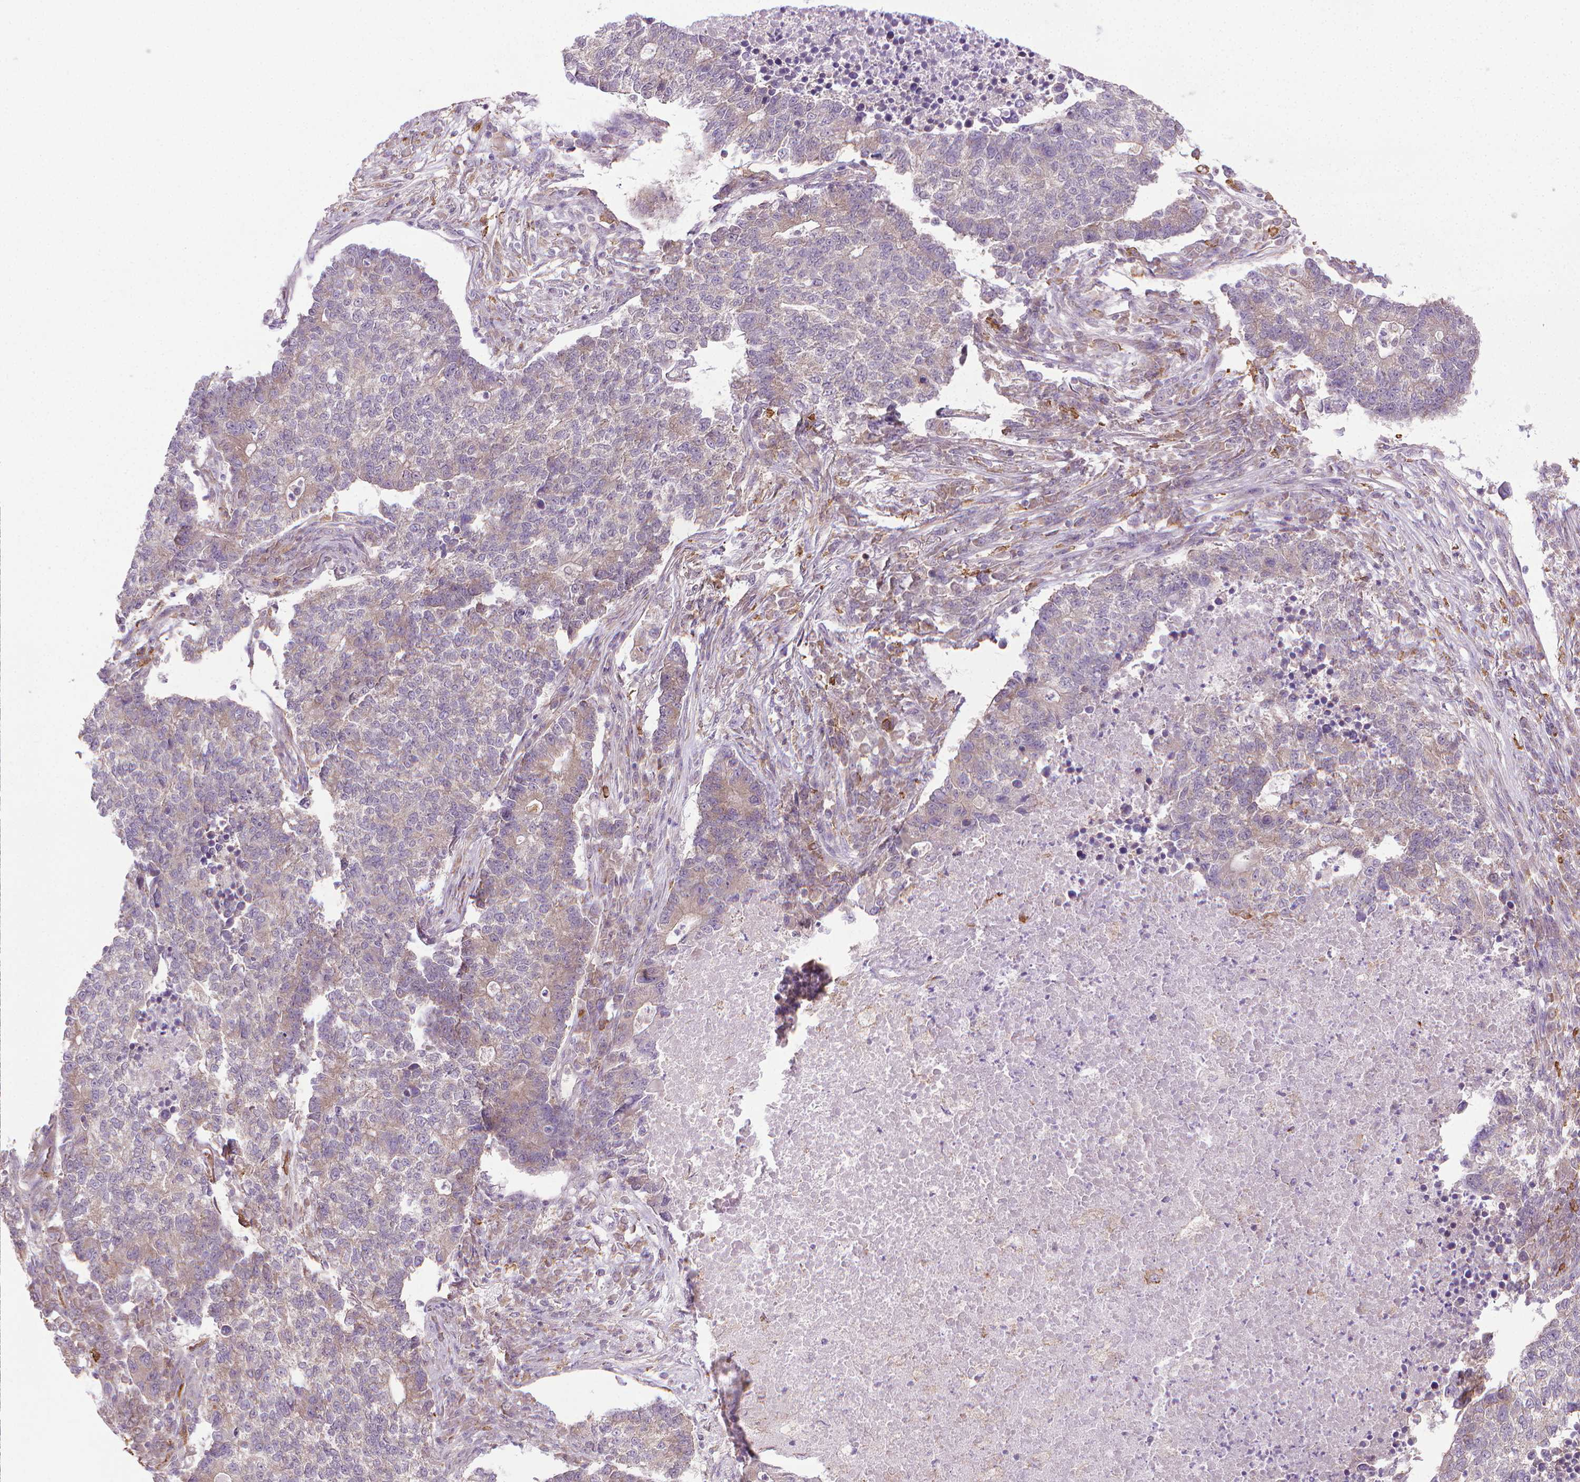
{"staining": {"intensity": "weak", "quantity": ">75%", "location": "cytoplasmic/membranous"}, "tissue": "lung cancer", "cell_type": "Tumor cells", "image_type": "cancer", "snomed": [{"axis": "morphology", "description": "Adenocarcinoma, NOS"}, {"axis": "topography", "description": "Lung"}], "caption": "Human adenocarcinoma (lung) stained with a brown dye exhibits weak cytoplasmic/membranous positive staining in about >75% of tumor cells.", "gene": "PRAG1", "patient": {"sex": "male", "age": 57}}